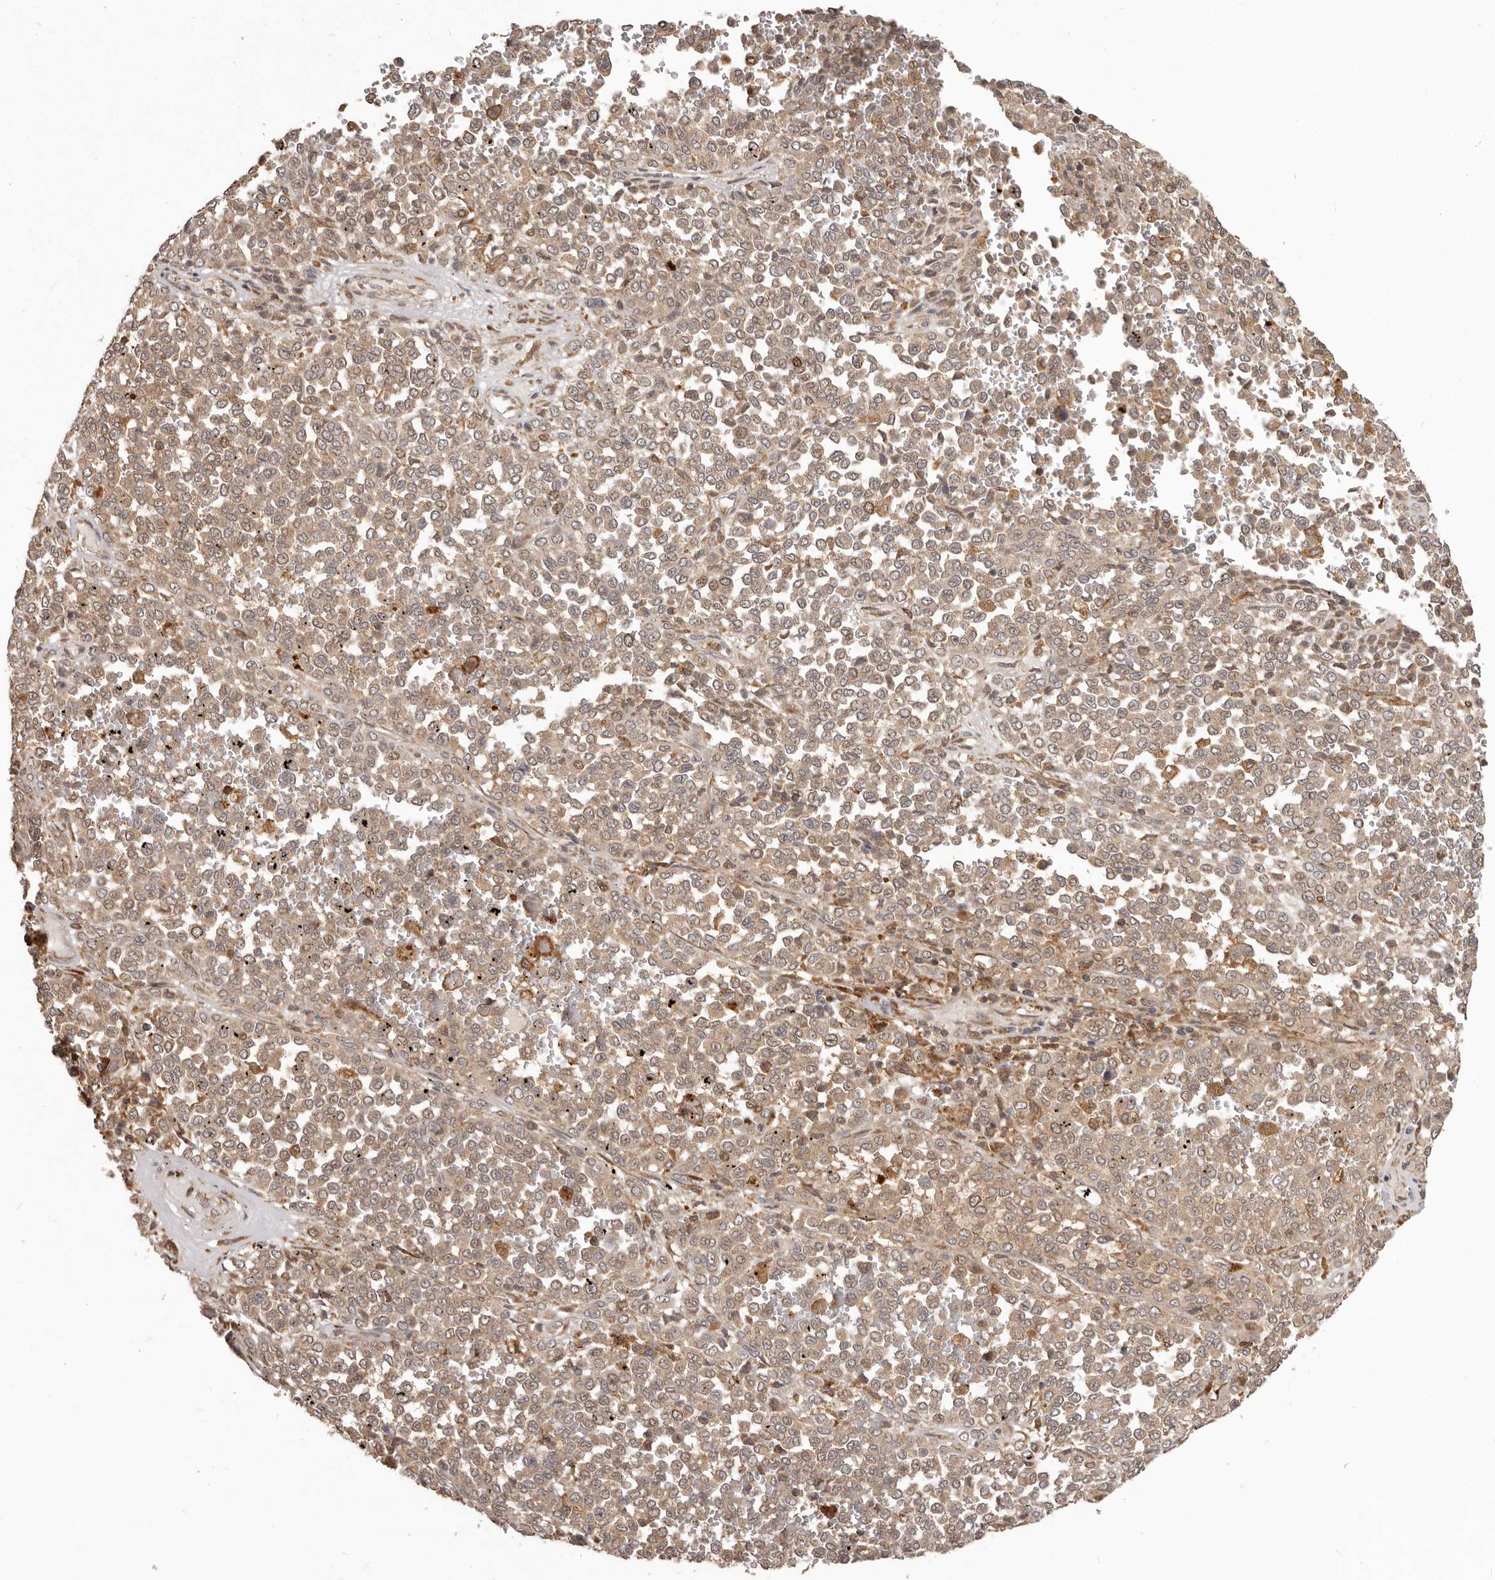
{"staining": {"intensity": "moderate", "quantity": ">75%", "location": "cytoplasmic/membranous"}, "tissue": "melanoma", "cell_type": "Tumor cells", "image_type": "cancer", "snomed": [{"axis": "morphology", "description": "Malignant melanoma, Metastatic site"}, {"axis": "topography", "description": "Pancreas"}], "caption": "An image of melanoma stained for a protein demonstrates moderate cytoplasmic/membranous brown staining in tumor cells.", "gene": "RNF187", "patient": {"sex": "female", "age": 30}}